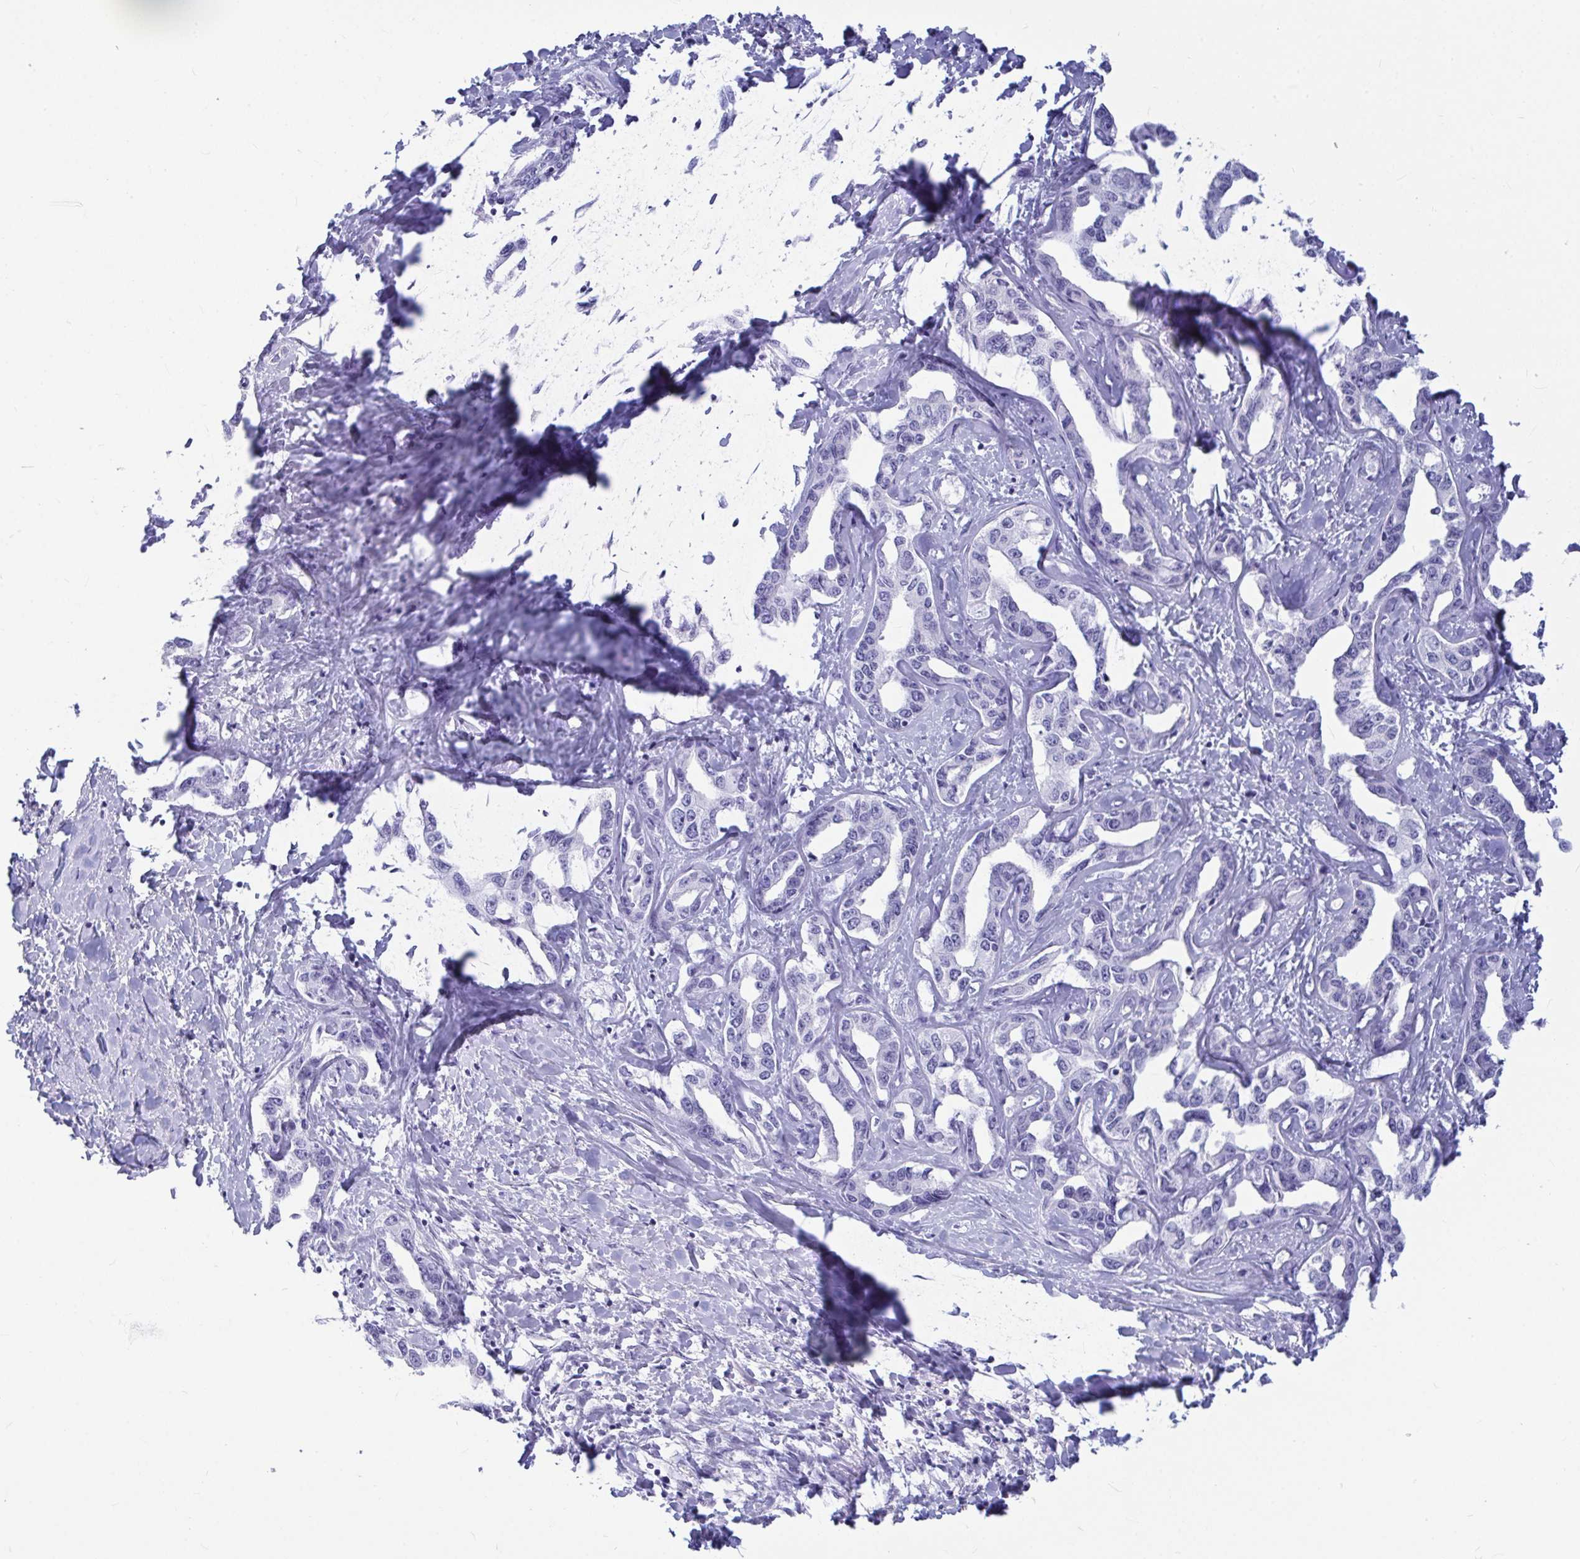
{"staining": {"intensity": "negative", "quantity": "none", "location": "none"}, "tissue": "liver cancer", "cell_type": "Tumor cells", "image_type": "cancer", "snomed": [{"axis": "morphology", "description": "Cholangiocarcinoma"}, {"axis": "topography", "description": "Liver"}], "caption": "High magnification brightfield microscopy of cholangiocarcinoma (liver) stained with DAB (brown) and counterstained with hematoxylin (blue): tumor cells show no significant staining. (Stains: DAB (3,3'-diaminobenzidine) immunohistochemistry with hematoxylin counter stain, Microscopy: brightfield microscopy at high magnification).", "gene": "OR5J2", "patient": {"sex": "male", "age": 59}}